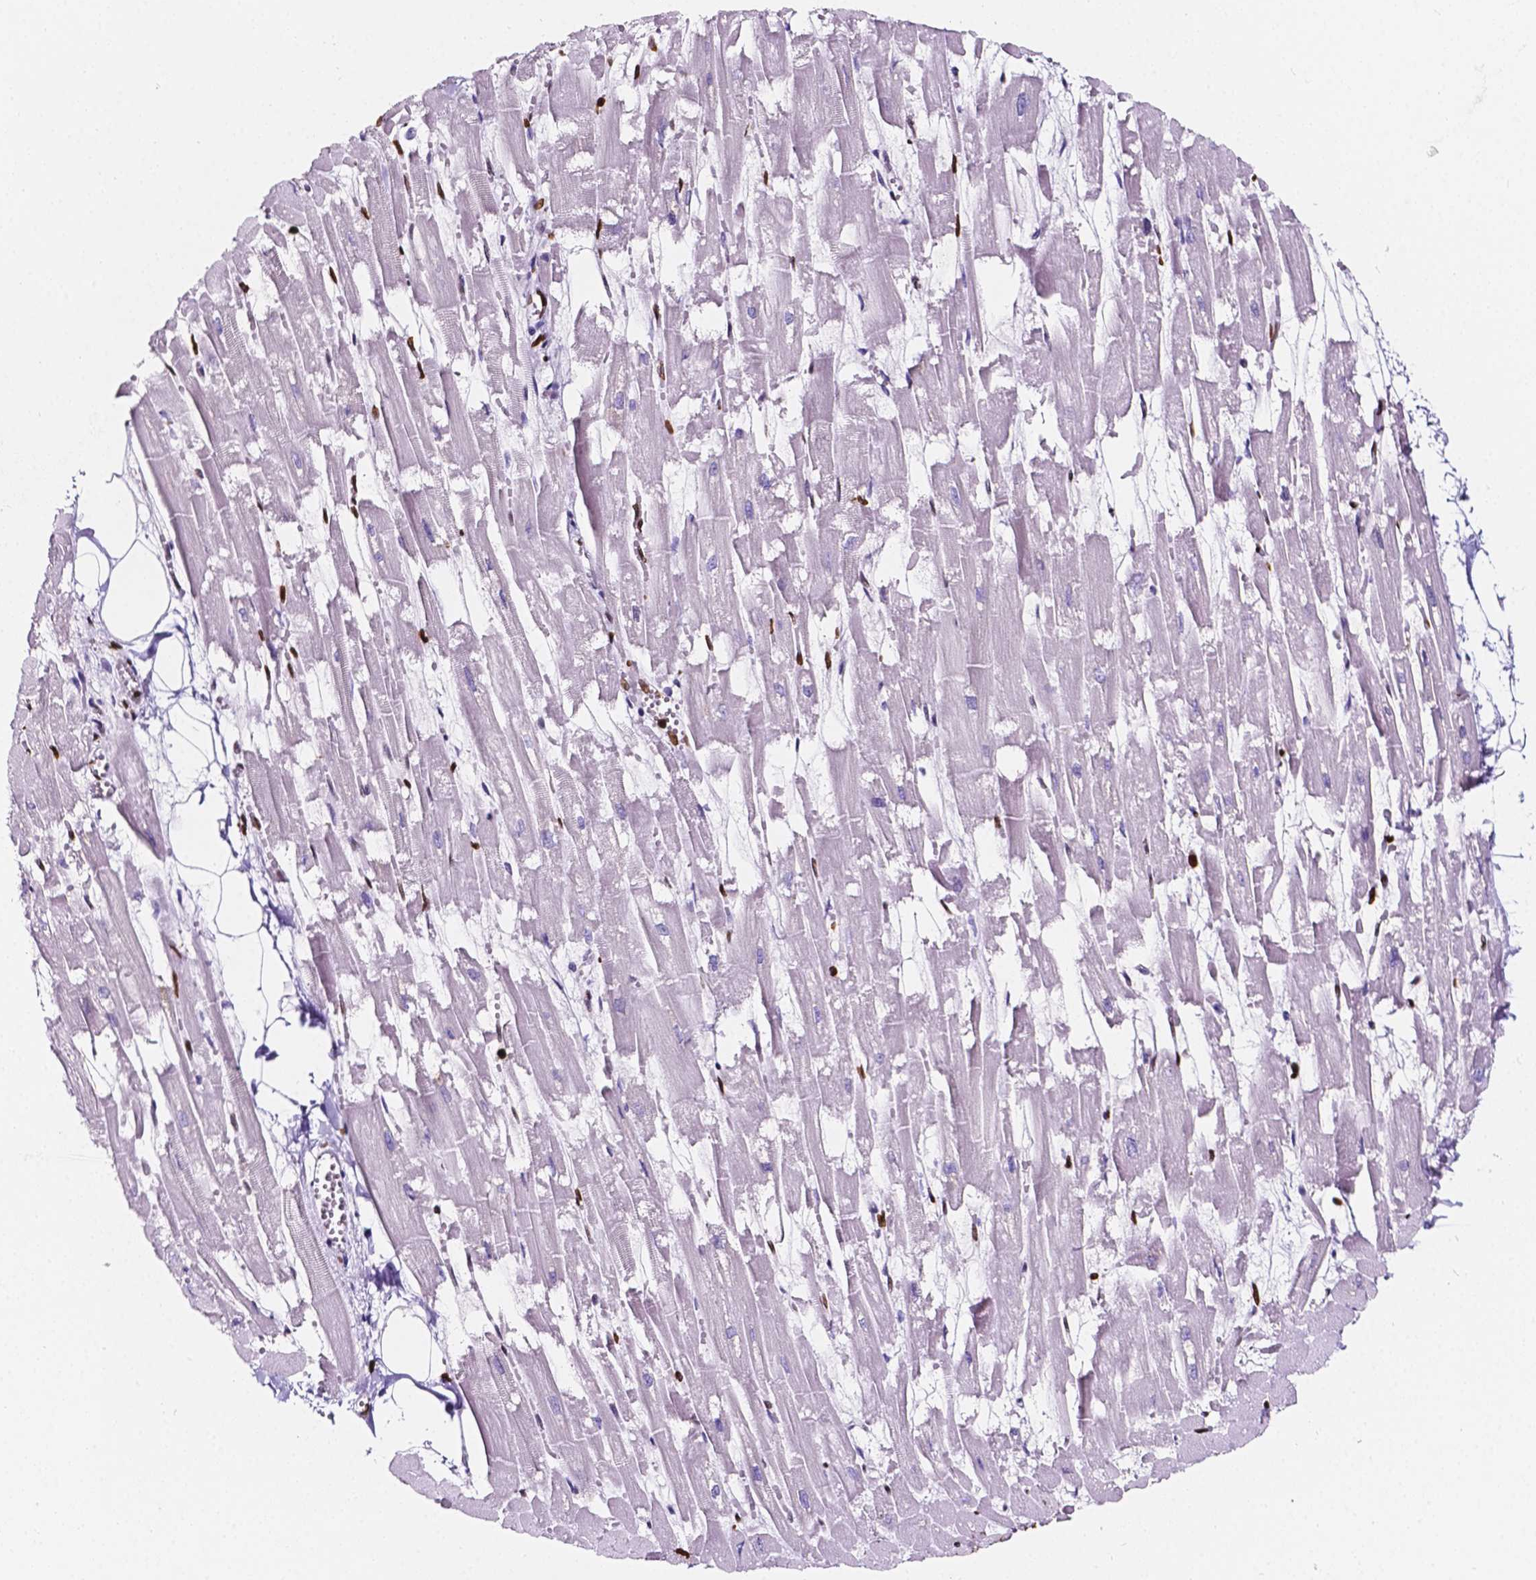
{"staining": {"intensity": "negative", "quantity": "none", "location": "none"}, "tissue": "heart muscle", "cell_type": "Cardiomyocytes", "image_type": "normal", "snomed": [{"axis": "morphology", "description": "Normal tissue, NOS"}, {"axis": "topography", "description": "Heart"}], "caption": "Immunohistochemical staining of normal heart muscle shows no significant staining in cardiomyocytes. (Brightfield microscopy of DAB (3,3'-diaminobenzidine) immunohistochemistry (IHC) at high magnification).", "gene": "CBY3", "patient": {"sex": "female", "age": 52}}